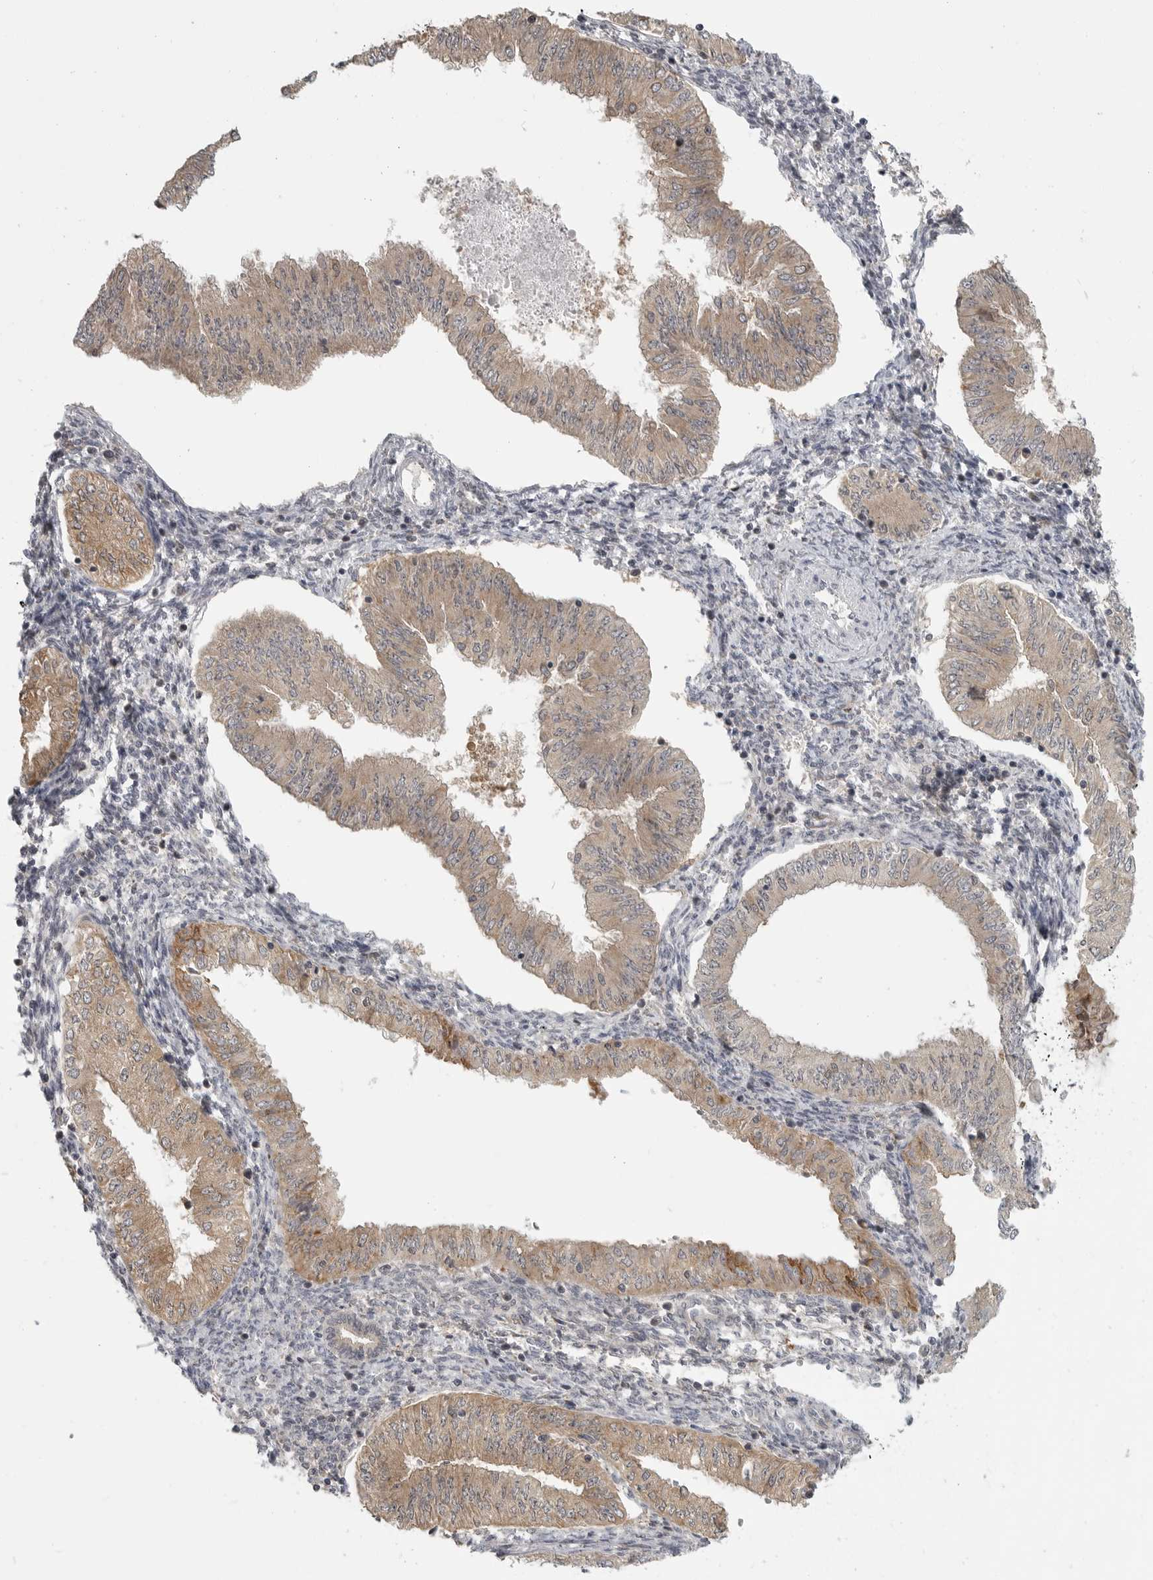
{"staining": {"intensity": "weak", "quantity": ">75%", "location": "cytoplasmic/membranous"}, "tissue": "endometrial cancer", "cell_type": "Tumor cells", "image_type": "cancer", "snomed": [{"axis": "morphology", "description": "Normal tissue, NOS"}, {"axis": "morphology", "description": "Adenocarcinoma, NOS"}, {"axis": "topography", "description": "Endometrium"}], "caption": "Tumor cells show low levels of weak cytoplasmic/membranous staining in about >75% of cells in endometrial adenocarcinoma.", "gene": "CEP295NL", "patient": {"sex": "female", "age": 53}}